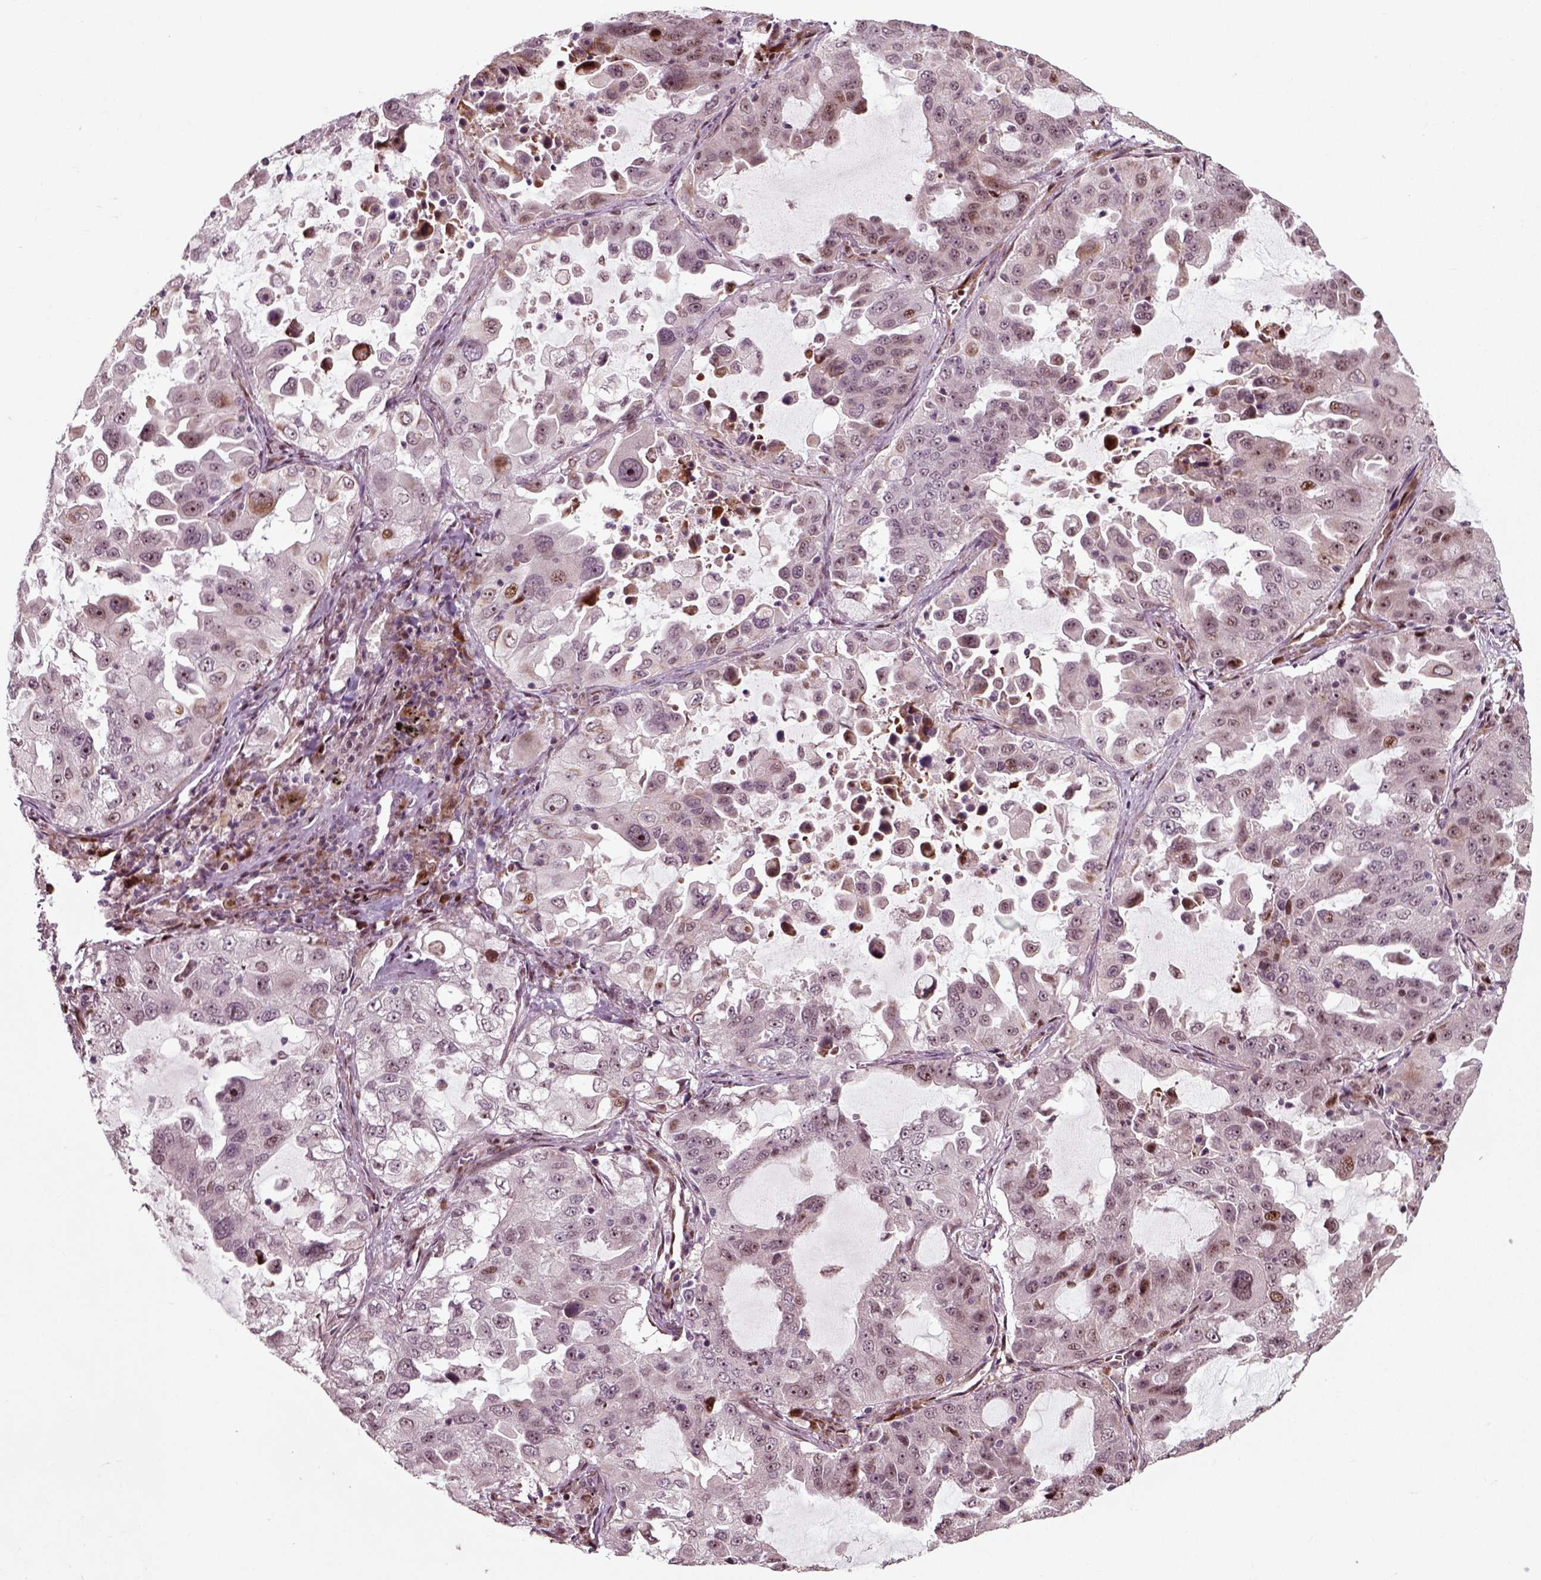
{"staining": {"intensity": "moderate", "quantity": "<25%", "location": "nuclear"}, "tissue": "lung cancer", "cell_type": "Tumor cells", "image_type": "cancer", "snomed": [{"axis": "morphology", "description": "Adenocarcinoma, NOS"}, {"axis": "topography", "description": "Lung"}], "caption": "Brown immunohistochemical staining in lung adenocarcinoma displays moderate nuclear positivity in approximately <25% of tumor cells.", "gene": "CDC14A", "patient": {"sex": "female", "age": 61}}